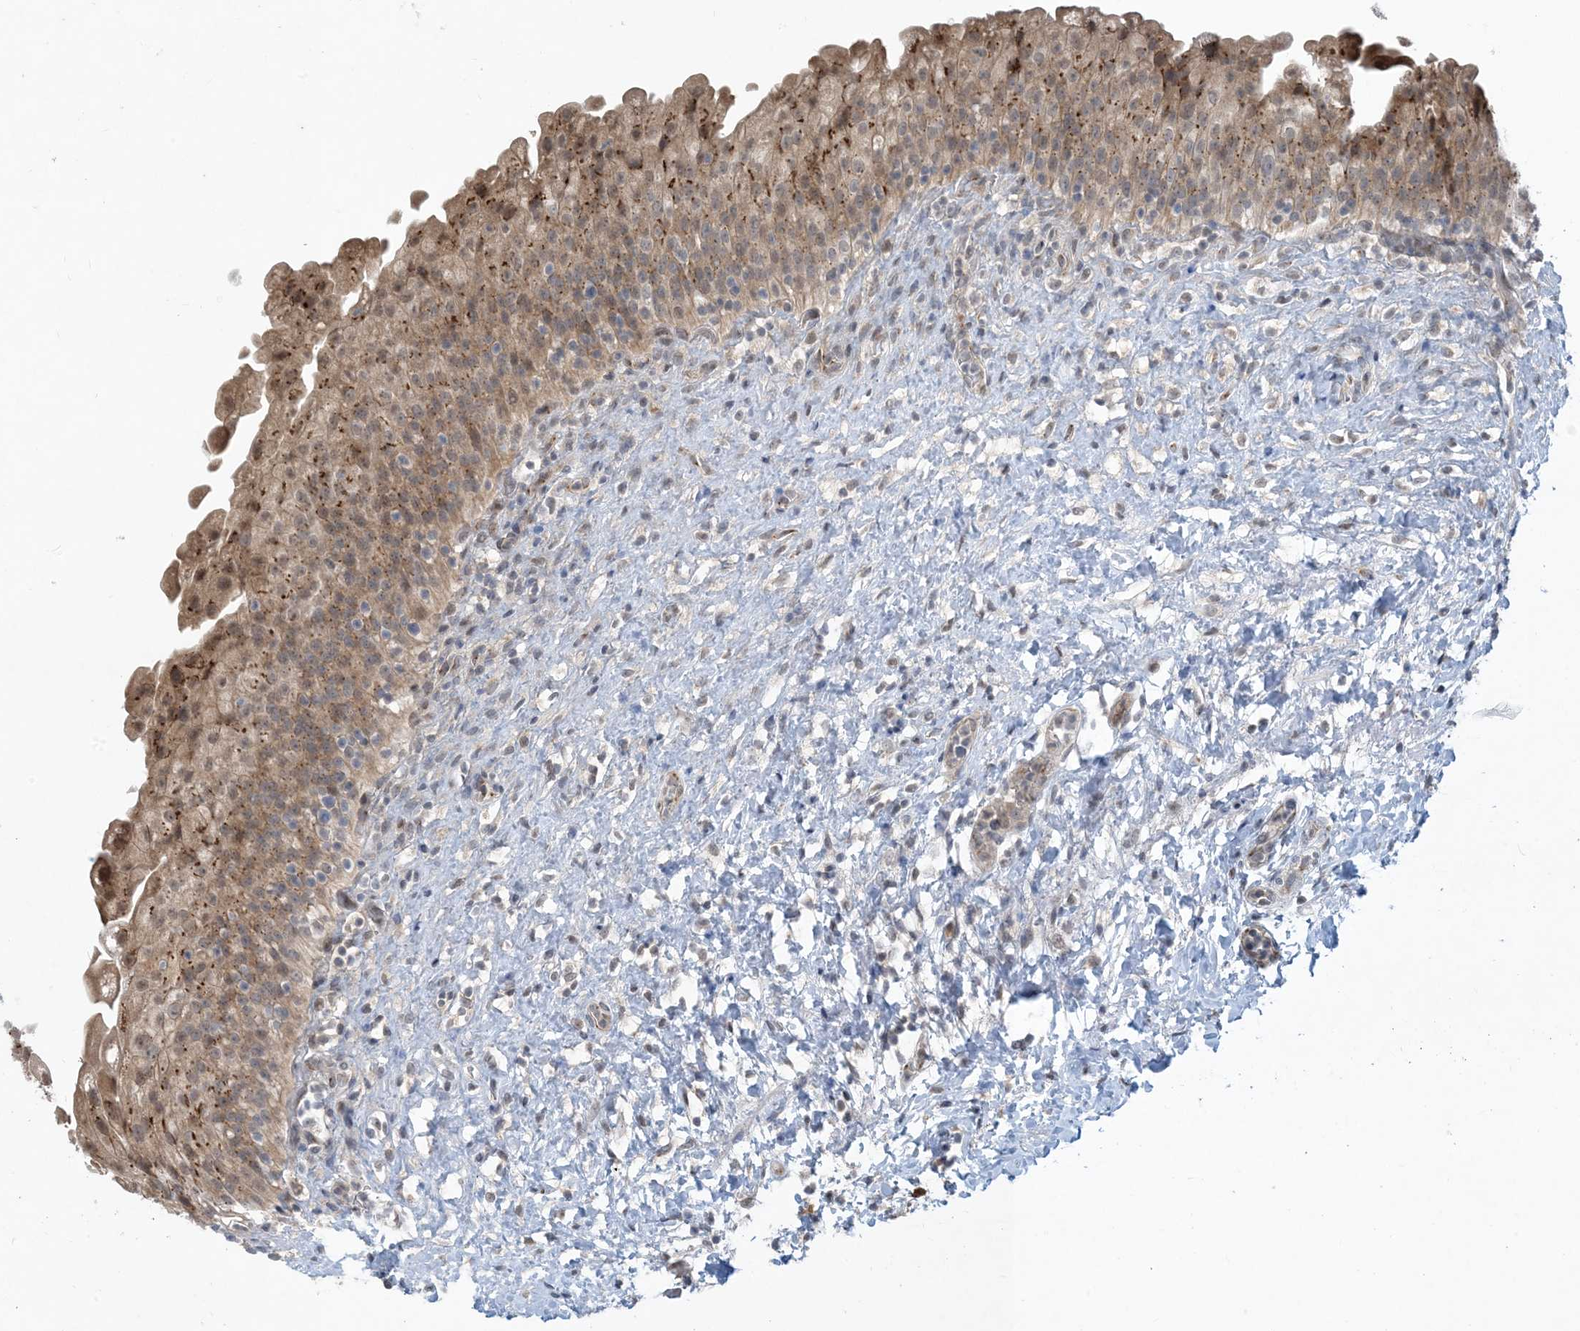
{"staining": {"intensity": "moderate", "quantity": ">75%", "location": "cytoplasmic/membranous"}, "tissue": "urinary bladder", "cell_type": "Urothelial cells", "image_type": "normal", "snomed": [{"axis": "morphology", "description": "Normal tissue, NOS"}, {"axis": "topography", "description": "Urinary bladder"}], "caption": "This photomicrograph reveals immunohistochemistry (IHC) staining of unremarkable human urinary bladder, with medium moderate cytoplasmic/membranous positivity in about >75% of urothelial cells.", "gene": "TINAG", "patient": {"sex": "female", "age": 27}}